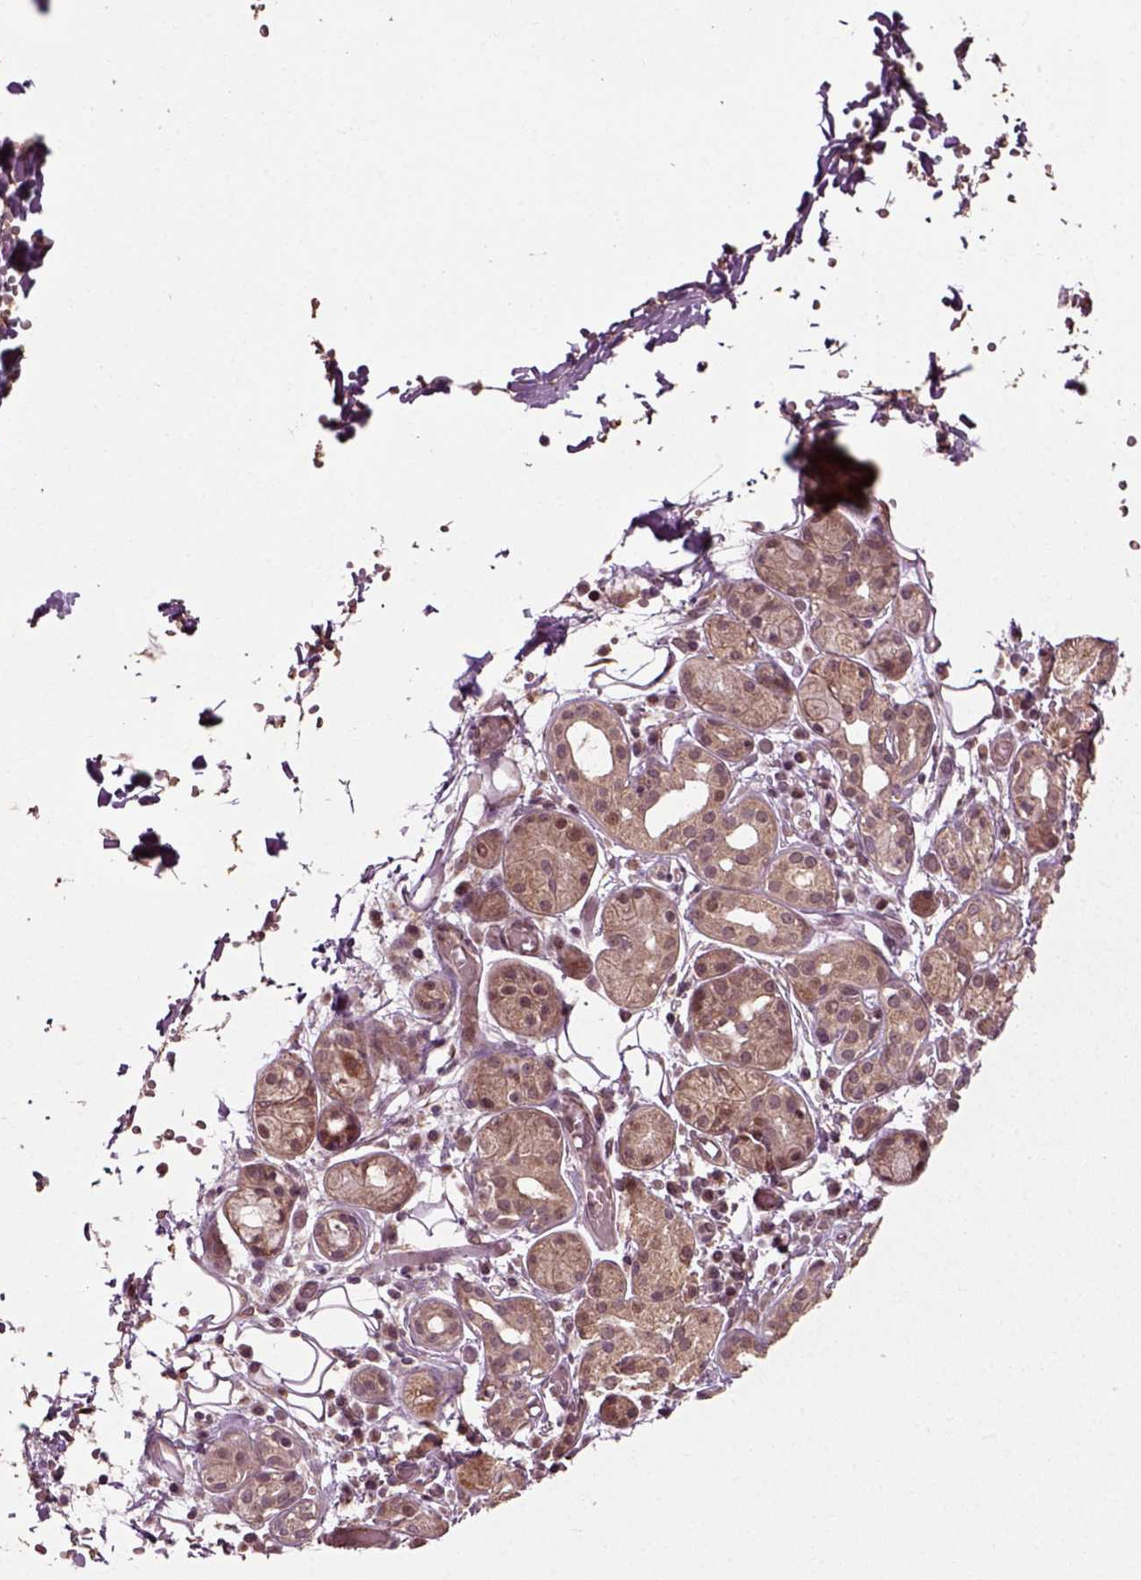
{"staining": {"intensity": "moderate", "quantity": "<25%", "location": "cytoplasmic/membranous"}, "tissue": "salivary gland", "cell_type": "Glandular cells", "image_type": "normal", "snomed": [{"axis": "morphology", "description": "Normal tissue, NOS"}, {"axis": "topography", "description": "Salivary gland"}, {"axis": "topography", "description": "Peripheral nerve tissue"}], "caption": "Protein staining of unremarkable salivary gland shows moderate cytoplasmic/membranous positivity in about <25% of glandular cells. Using DAB (brown) and hematoxylin (blue) stains, captured at high magnification using brightfield microscopy.", "gene": "PLCD3", "patient": {"sex": "male", "age": 71}}